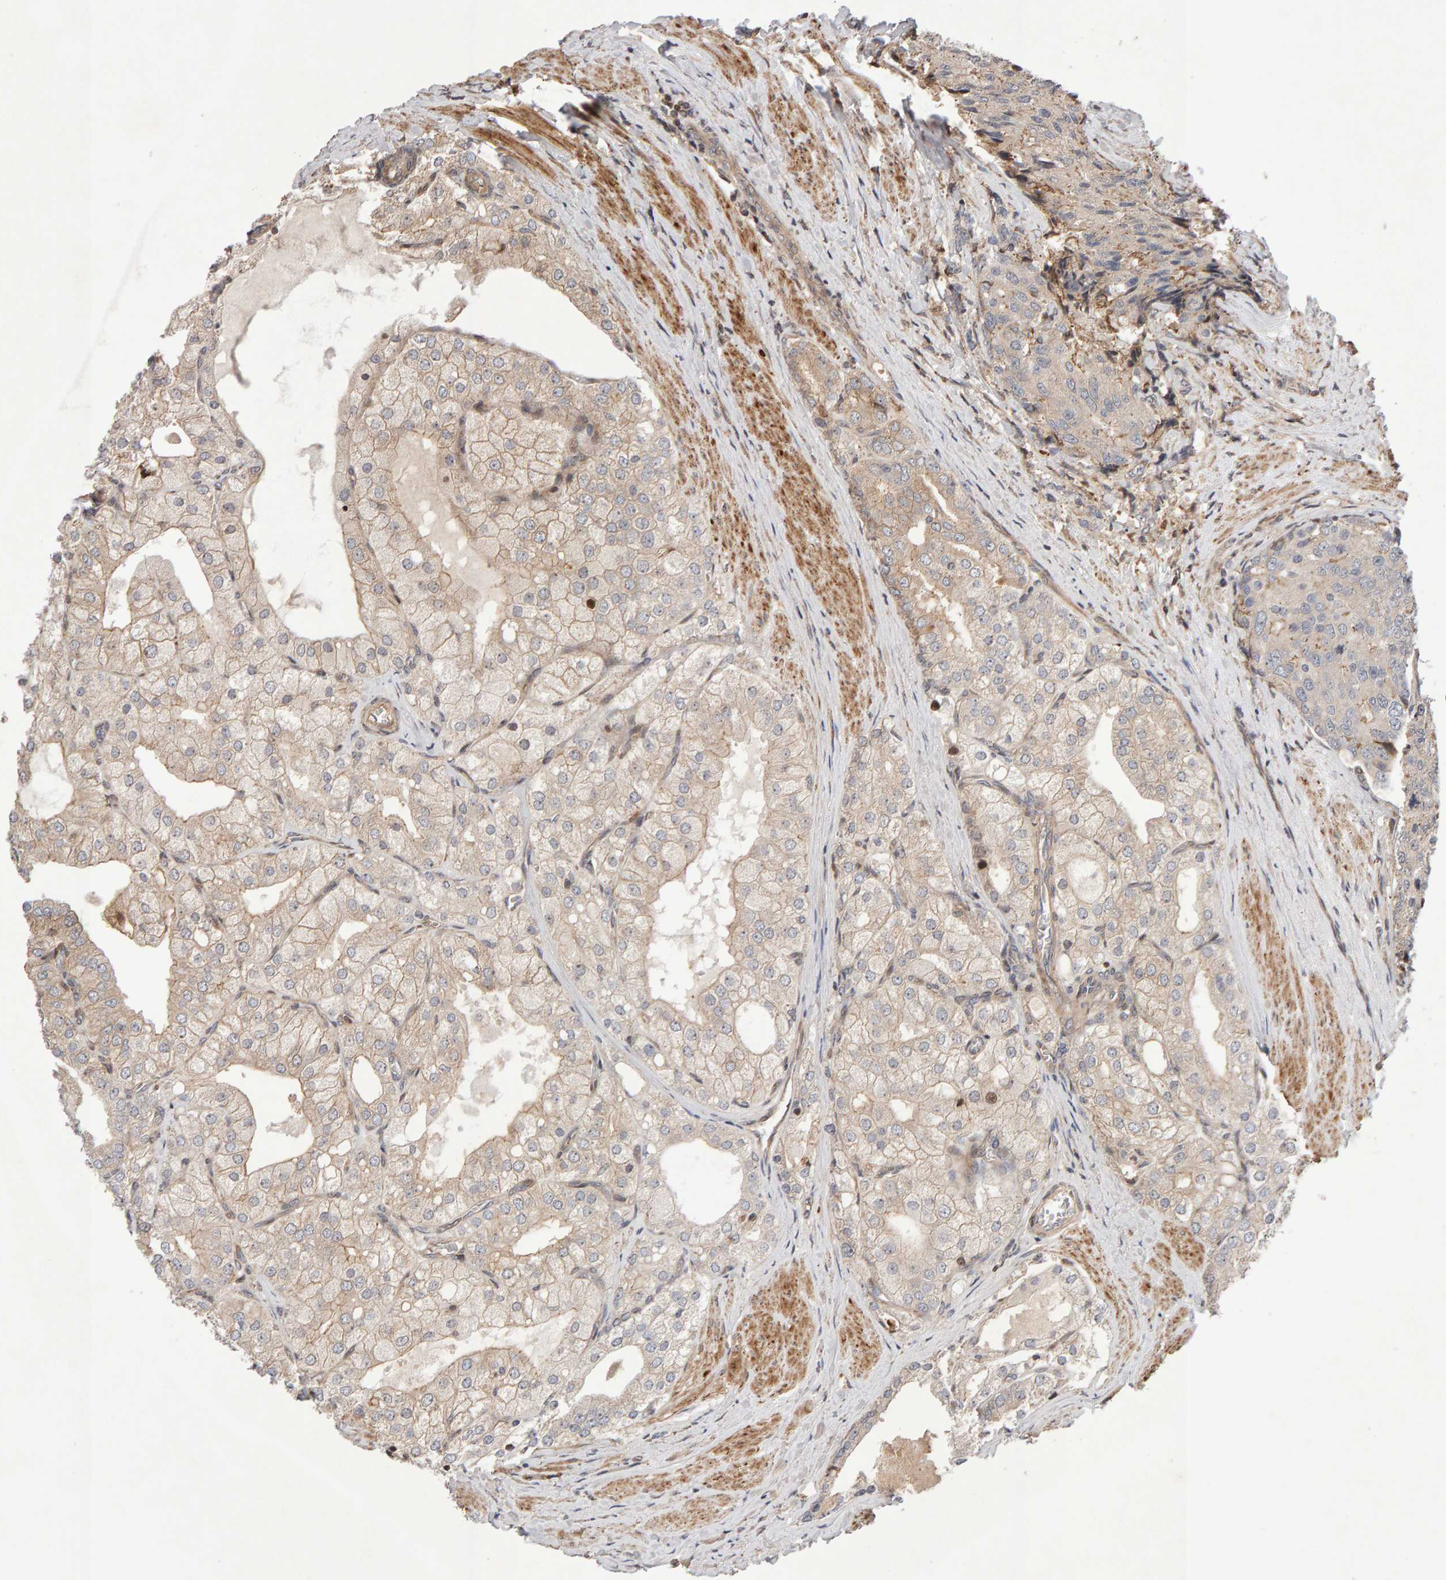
{"staining": {"intensity": "weak", "quantity": "25%-75%", "location": "cytoplasmic/membranous"}, "tissue": "prostate cancer", "cell_type": "Tumor cells", "image_type": "cancer", "snomed": [{"axis": "morphology", "description": "Adenocarcinoma, High grade"}, {"axis": "topography", "description": "Prostate"}], "caption": "An IHC photomicrograph of tumor tissue is shown. Protein staining in brown highlights weak cytoplasmic/membranous positivity in prostate cancer within tumor cells.", "gene": "LZTS1", "patient": {"sex": "male", "age": 50}}